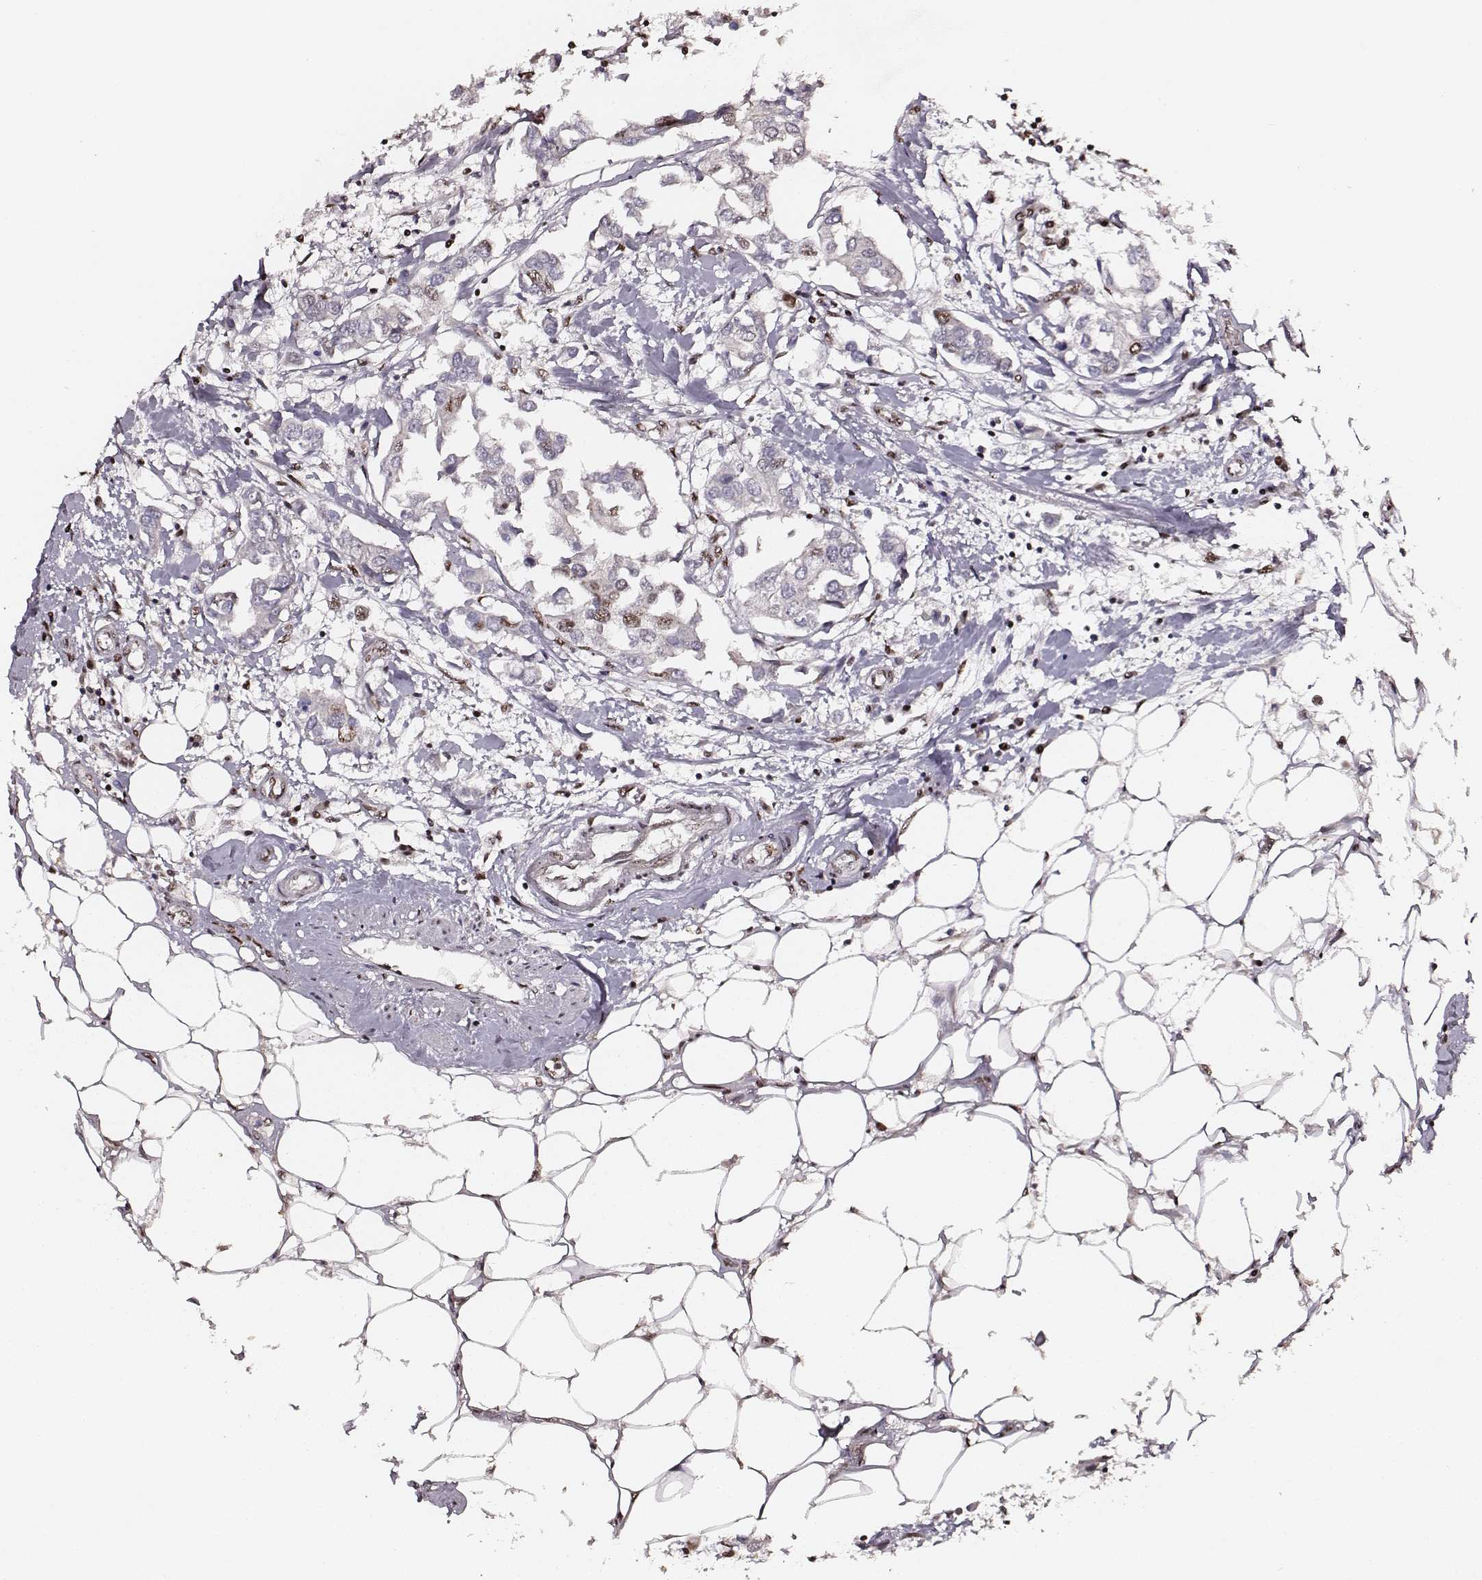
{"staining": {"intensity": "moderate", "quantity": "<25%", "location": "nuclear"}, "tissue": "breast cancer", "cell_type": "Tumor cells", "image_type": "cancer", "snomed": [{"axis": "morphology", "description": "Duct carcinoma"}, {"axis": "topography", "description": "Breast"}], "caption": "Infiltrating ductal carcinoma (breast) tissue shows moderate nuclear staining in about <25% of tumor cells, visualized by immunohistochemistry.", "gene": "PPARA", "patient": {"sex": "female", "age": 83}}